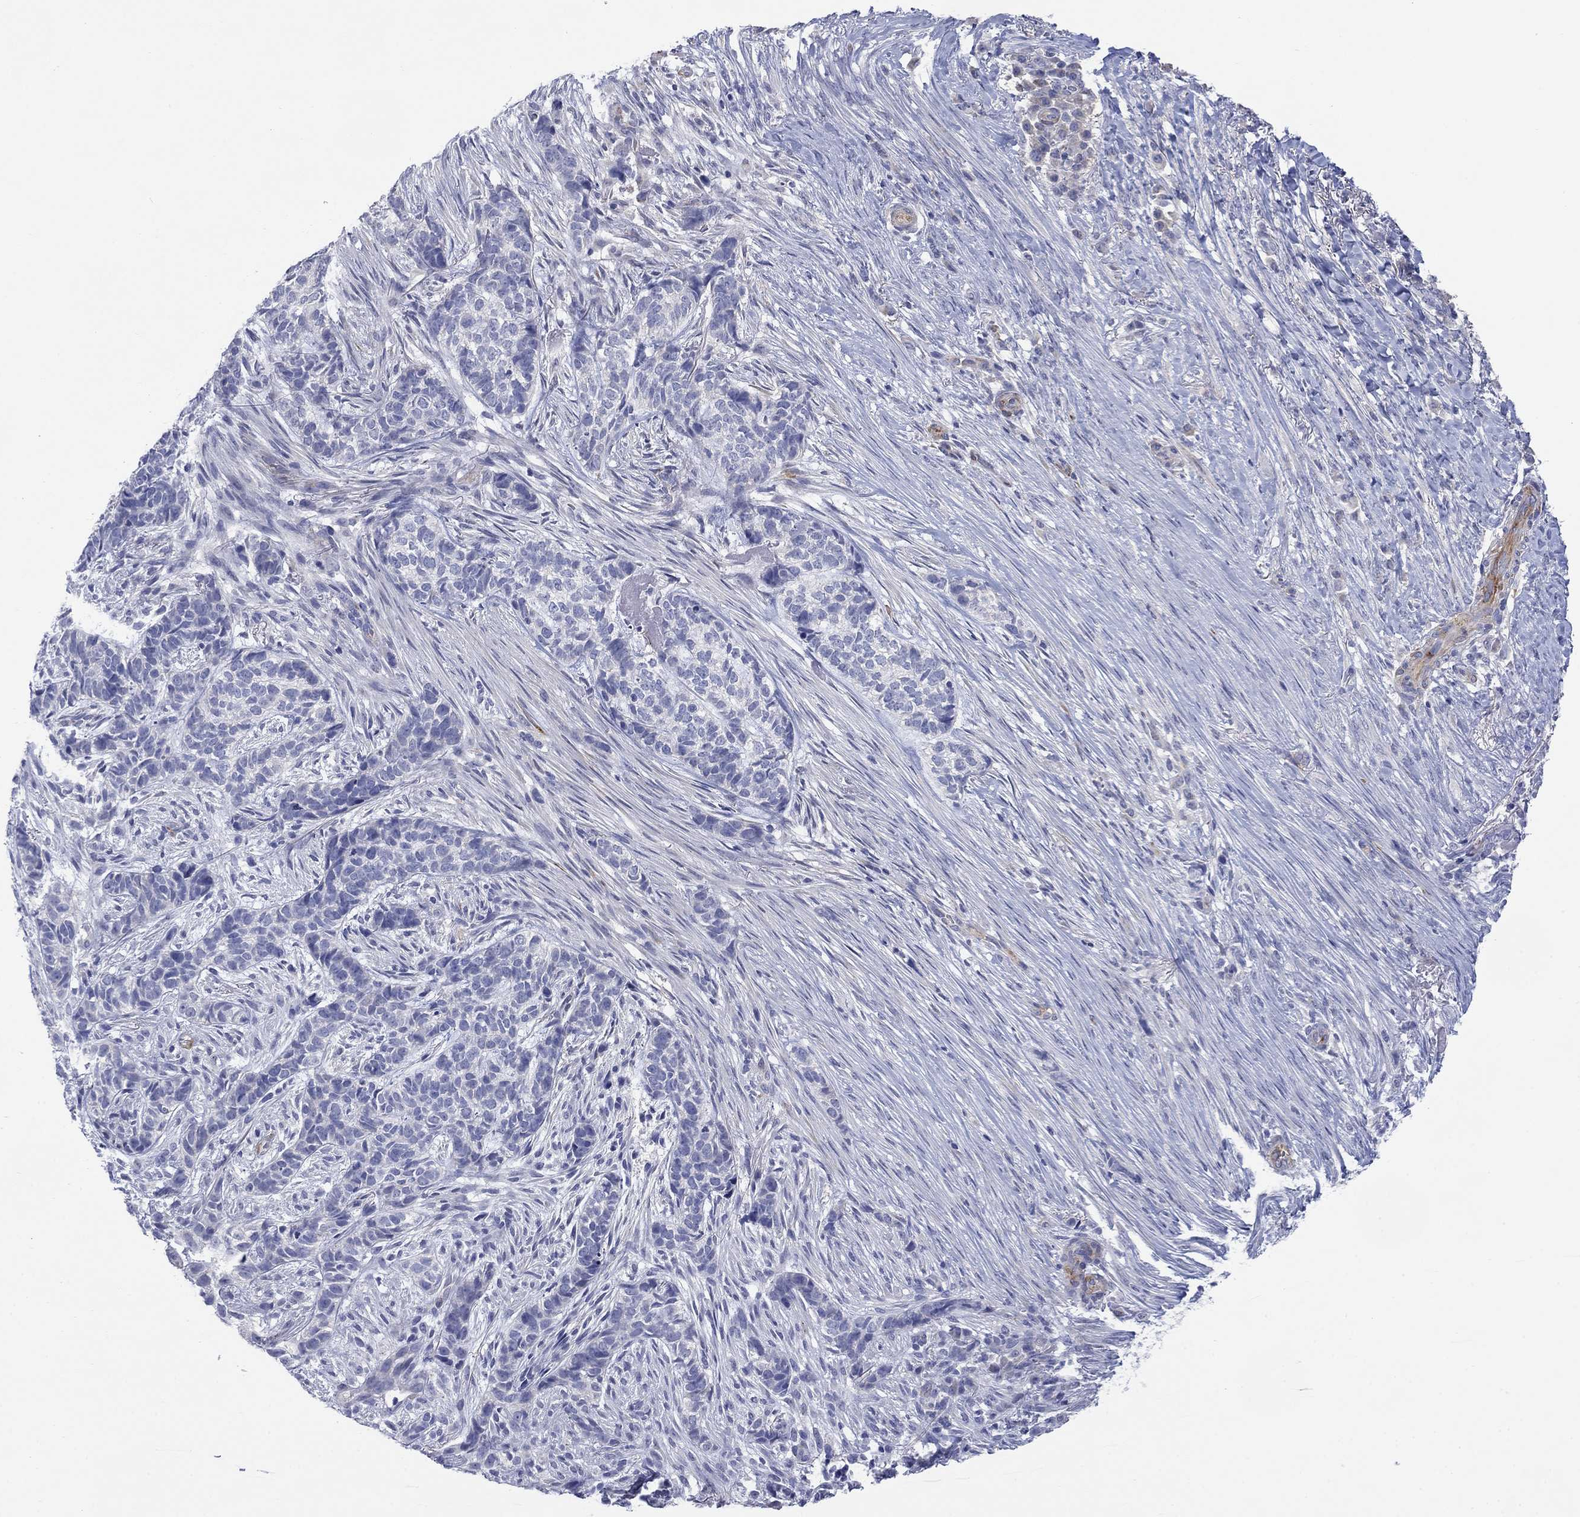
{"staining": {"intensity": "negative", "quantity": "none", "location": "none"}, "tissue": "skin cancer", "cell_type": "Tumor cells", "image_type": "cancer", "snomed": [{"axis": "morphology", "description": "Basal cell carcinoma"}, {"axis": "topography", "description": "Skin"}], "caption": "Immunohistochemistry (IHC) photomicrograph of neoplastic tissue: basal cell carcinoma (skin) stained with DAB reveals no significant protein expression in tumor cells.", "gene": "PTPRZ1", "patient": {"sex": "female", "age": 69}}